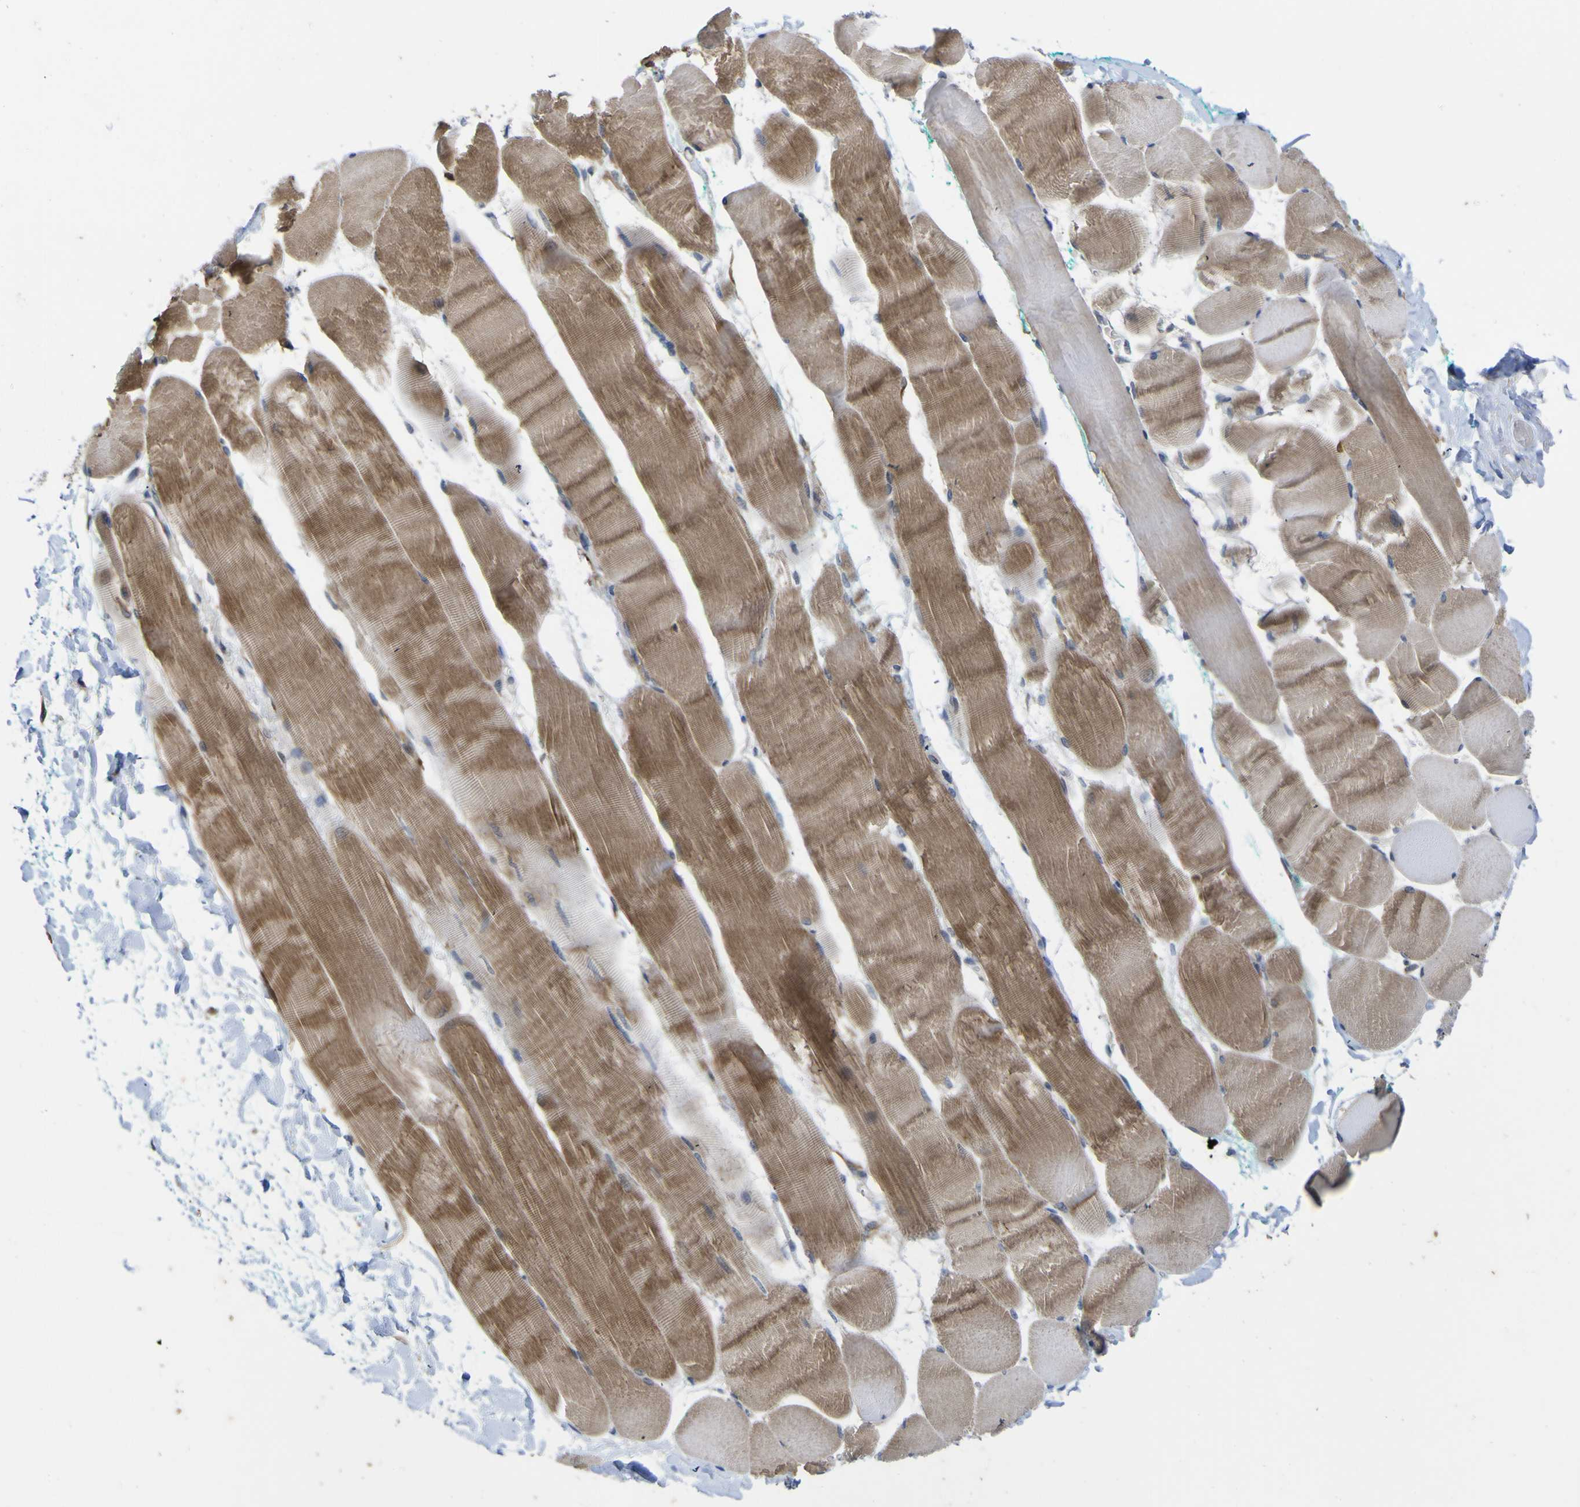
{"staining": {"intensity": "moderate", "quantity": ">75%", "location": "cytoplasmic/membranous"}, "tissue": "skeletal muscle", "cell_type": "Myocytes", "image_type": "normal", "snomed": [{"axis": "morphology", "description": "Normal tissue, NOS"}, {"axis": "morphology", "description": "Squamous cell carcinoma, NOS"}, {"axis": "topography", "description": "Skeletal muscle"}], "caption": "Brown immunohistochemical staining in normal skeletal muscle shows moderate cytoplasmic/membranous staining in about >75% of myocytes.", "gene": "TNFRSF11A", "patient": {"sex": "male", "age": 51}}